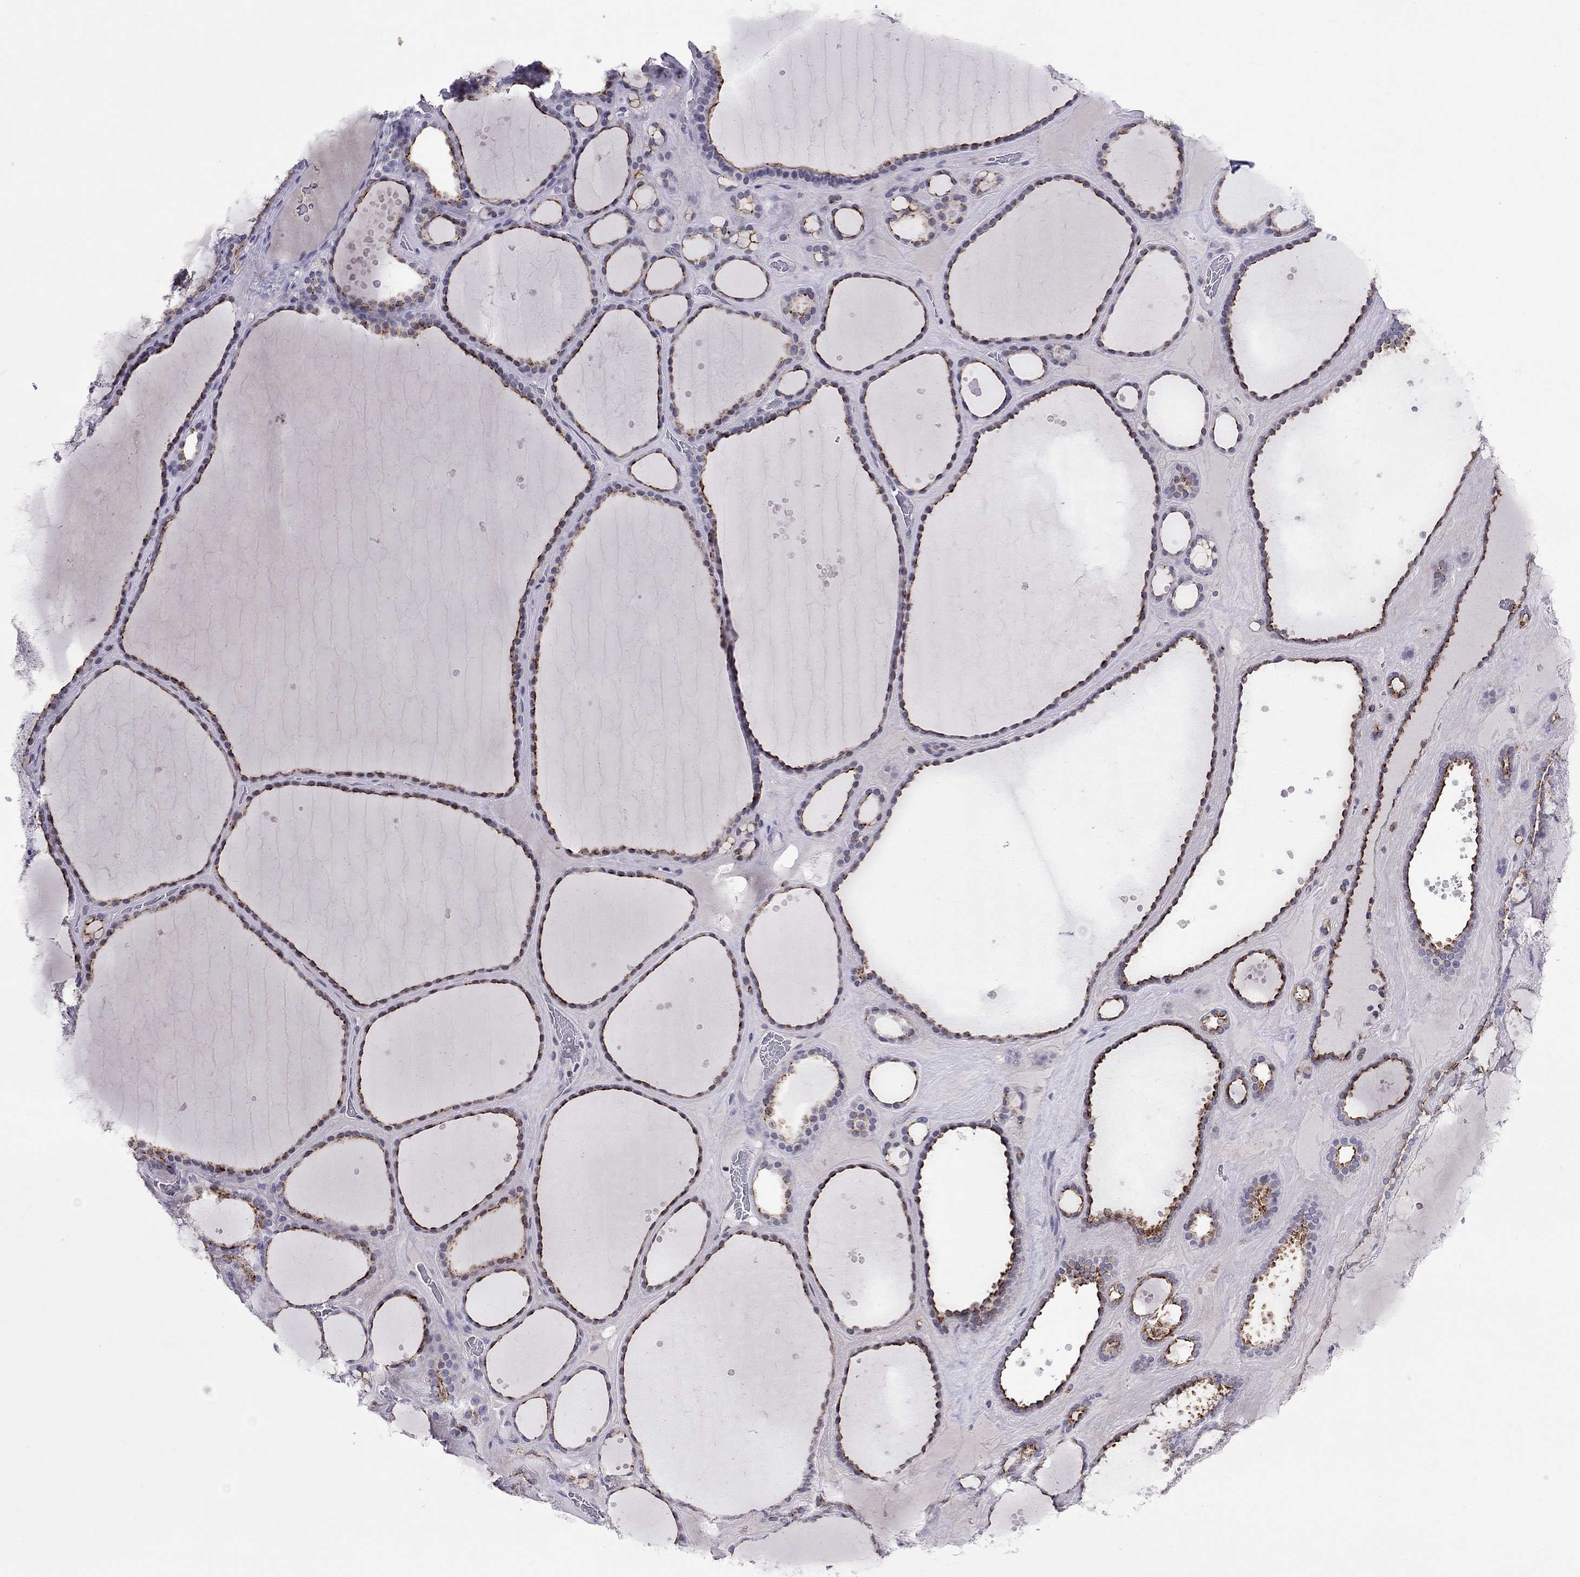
{"staining": {"intensity": "strong", "quantity": "25%-75%", "location": "cytoplasmic/membranous"}, "tissue": "thyroid gland", "cell_type": "Glandular cells", "image_type": "normal", "snomed": [{"axis": "morphology", "description": "Normal tissue, NOS"}, {"axis": "topography", "description": "Thyroid gland"}], "caption": "Normal thyroid gland was stained to show a protein in brown. There is high levels of strong cytoplasmic/membranous expression in about 25%-75% of glandular cells. (Brightfield microscopy of DAB IHC at high magnification).", "gene": "MUC15", "patient": {"sex": "male", "age": 63}}